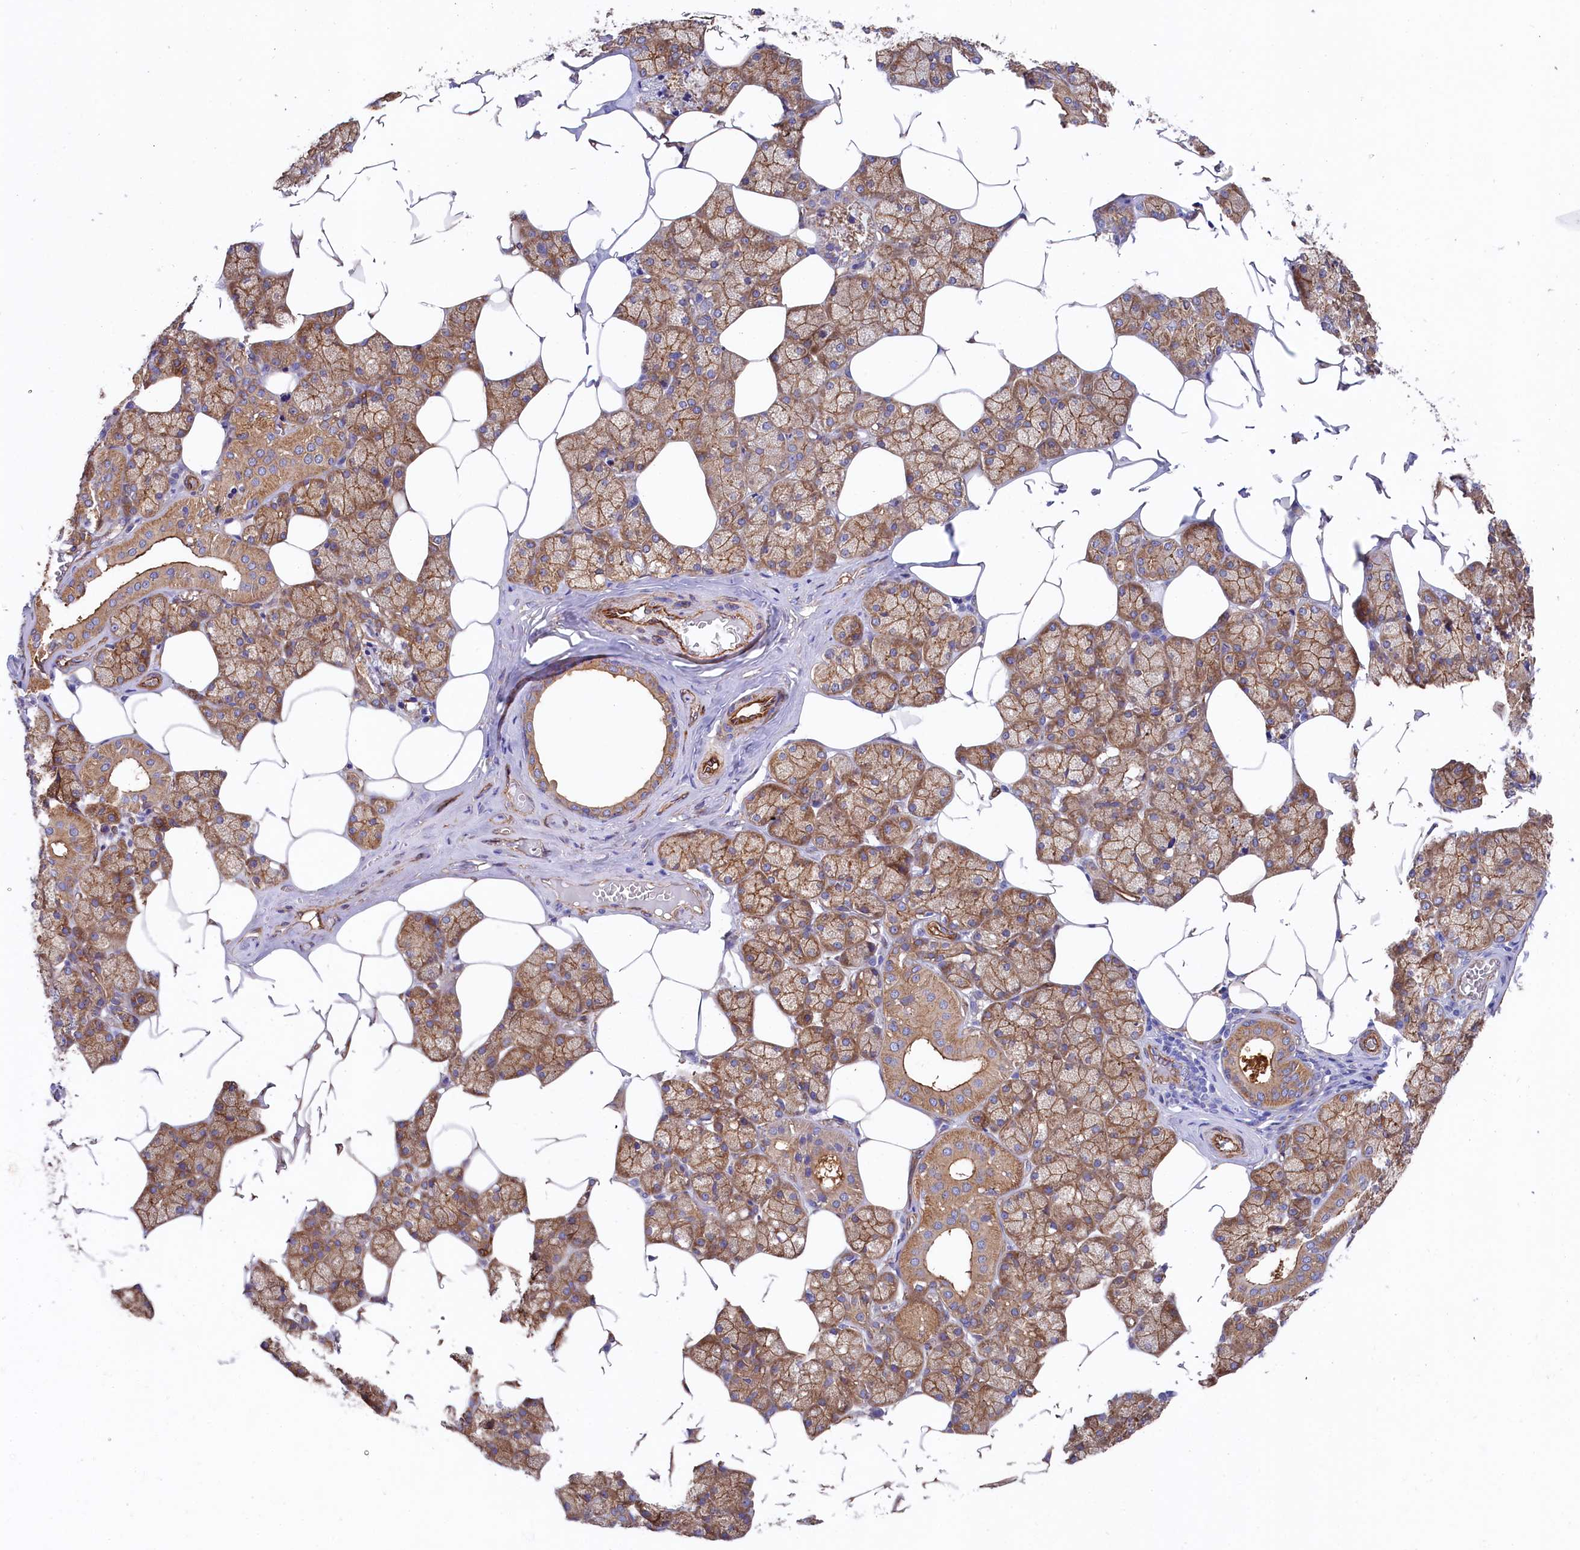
{"staining": {"intensity": "moderate", "quantity": ">75%", "location": "cytoplasmic/membranous"}, "tissue": "salivary gland", "cell_type": "Glandular cells", "image_type": "normal", "snomed": [{"axis": "morphology", "description": "Normal tissue, NOS"}, {"axis": "topography", "description": "Salivary gland"}], "caption": "Protein expression by immunohistochemistry displays moderate cytoplasmic/membranous staining in about >75% of glandular cells in benign salivary gland.", "gene": "TNKS1BP1", "patient": {"sex": "male", "age": 62}}